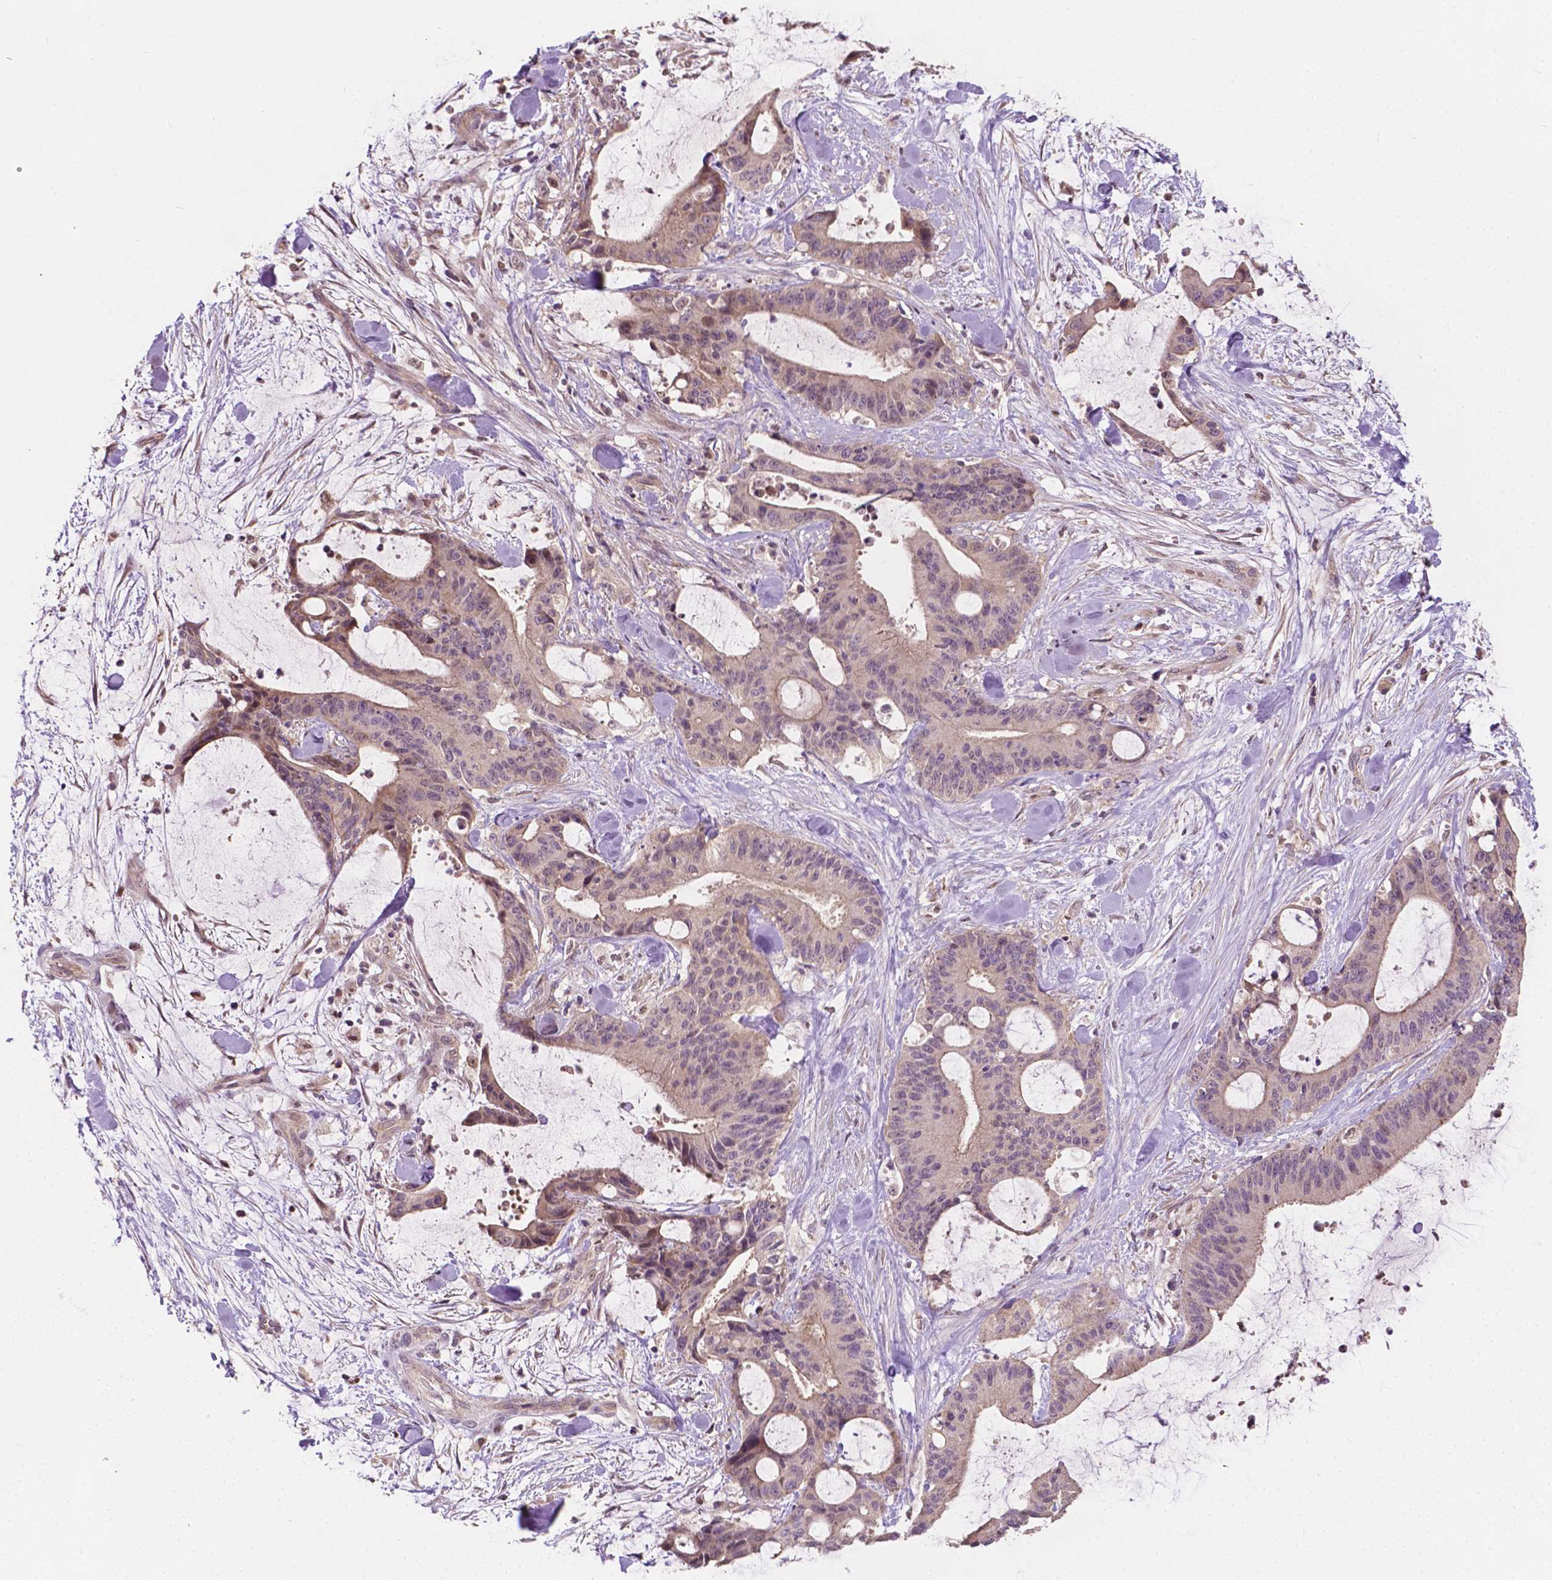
{"staining": {"intensity": "weak", "quantity": "25%-75%", "location": "cytoplasmic/membranous"}, "tissue": "liver cancer", "cell_type": "Tumor cells", "image_type": "cancer", "snomed": [{"axis": "morphology", "description": "Cholangiocarcinoma"}, {"axis": "topography", "description": "Liver"}], "caption": "Protein staining of liver cholangiocarcinoma tissue displays weak cytoplasmic/membranous expression in about 25%-75% of tumor cells.", "gene": "DUSP16", "patient": {"sex": "female", "age": 73}}